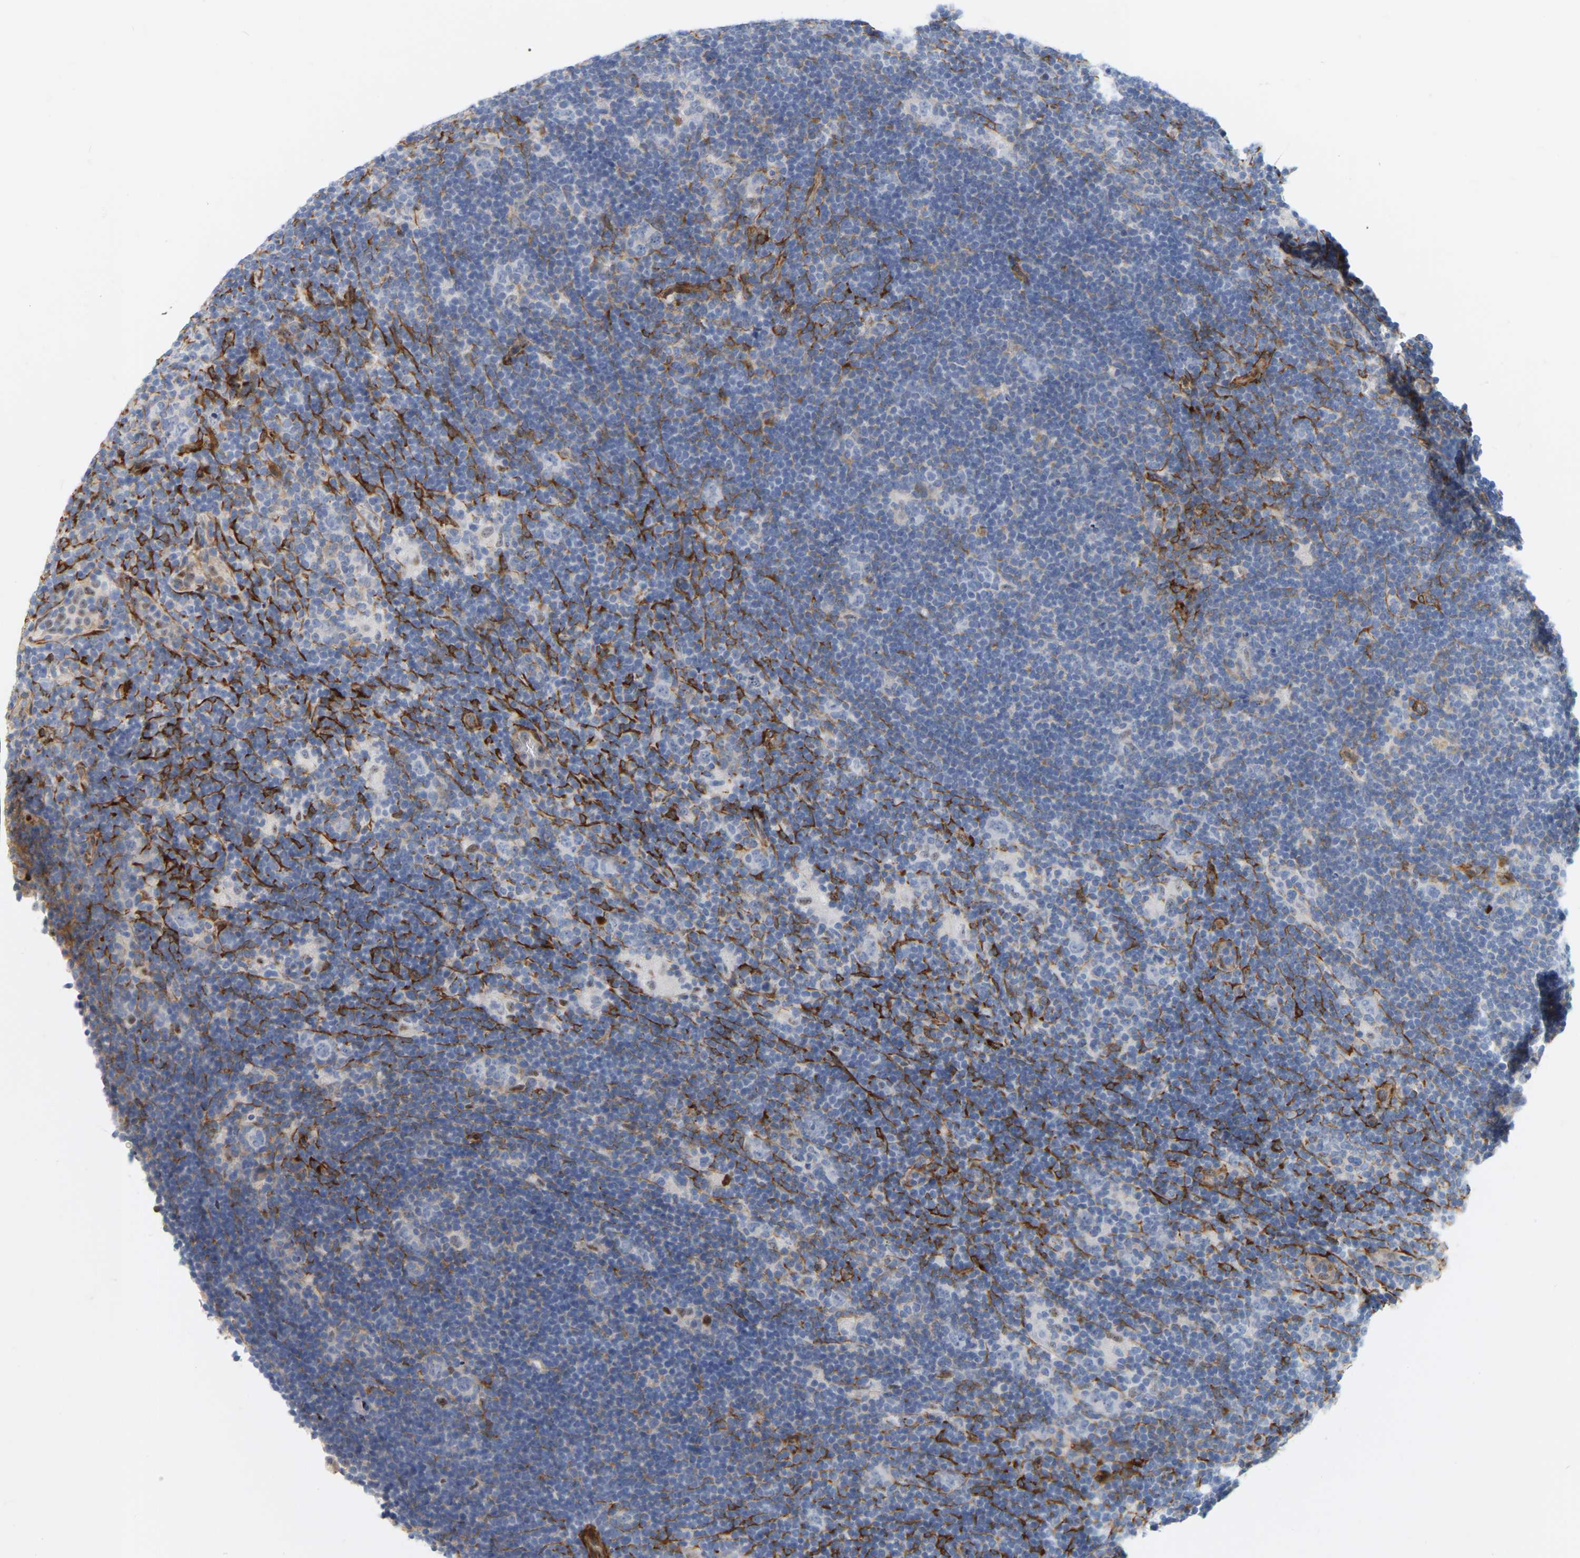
{"staining": {"intensity": "negative", "quantity": "none", "location": "none"}, "tissue": "lymphoma", "cell_type": "Tumor cells", "image_type": "cancer", "snomed": [{"axis": "morphology", "description": "Hodgkin's disease, NOS"}, {"axis": "topography", "description": "Lymph node"}], "caption": "Tumor cells are negative for protein expression in human lymphoma.", "gene": "RAPH1", "patient": {"sex": "female", "age": 57}}